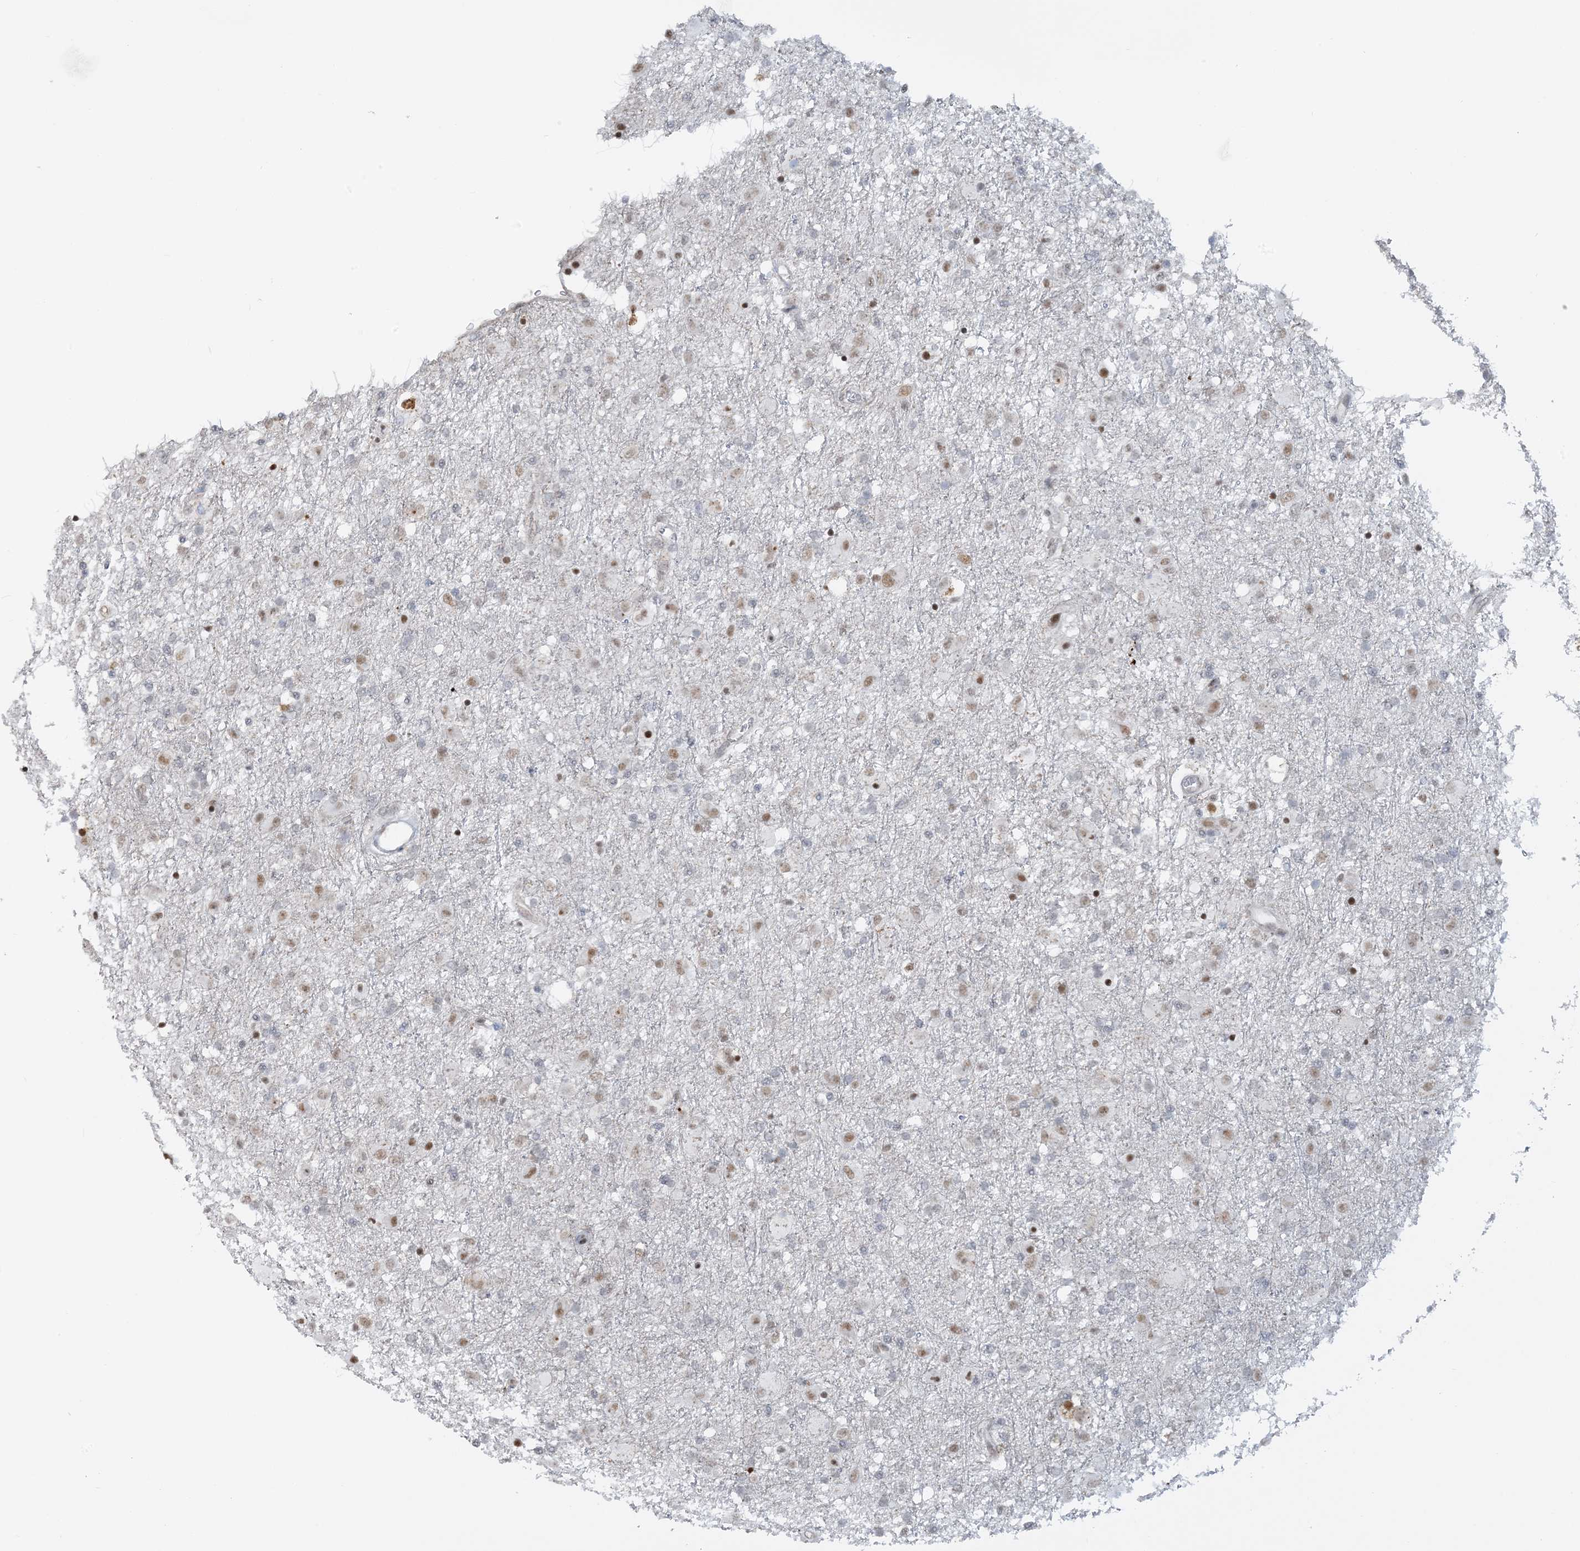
{"staining": {"intensity": "moderate", "quantity": "<25%", "location": "nuclear"}, "tissue": "glioma", "cell_type": "Tumor cells", "image_type": "cancer", "snomed": [{"axis": "morphology", "description": "Glioma, malignant, Low grade"}, {"axis": "topography", "description": "Brain"}], "caption": "A brown stain labels moderate nuclear expression of a protein in low-grade glioma (malignant) tumor cells. The staining is performed using DAB (3,3'-diaminobenzidine) brown chromogen to label protein expression. The nuclei are counter-stained blue using hematoxylin.", "gene": "ECT2L", "patient": {"sex": "male", "age": 65}}